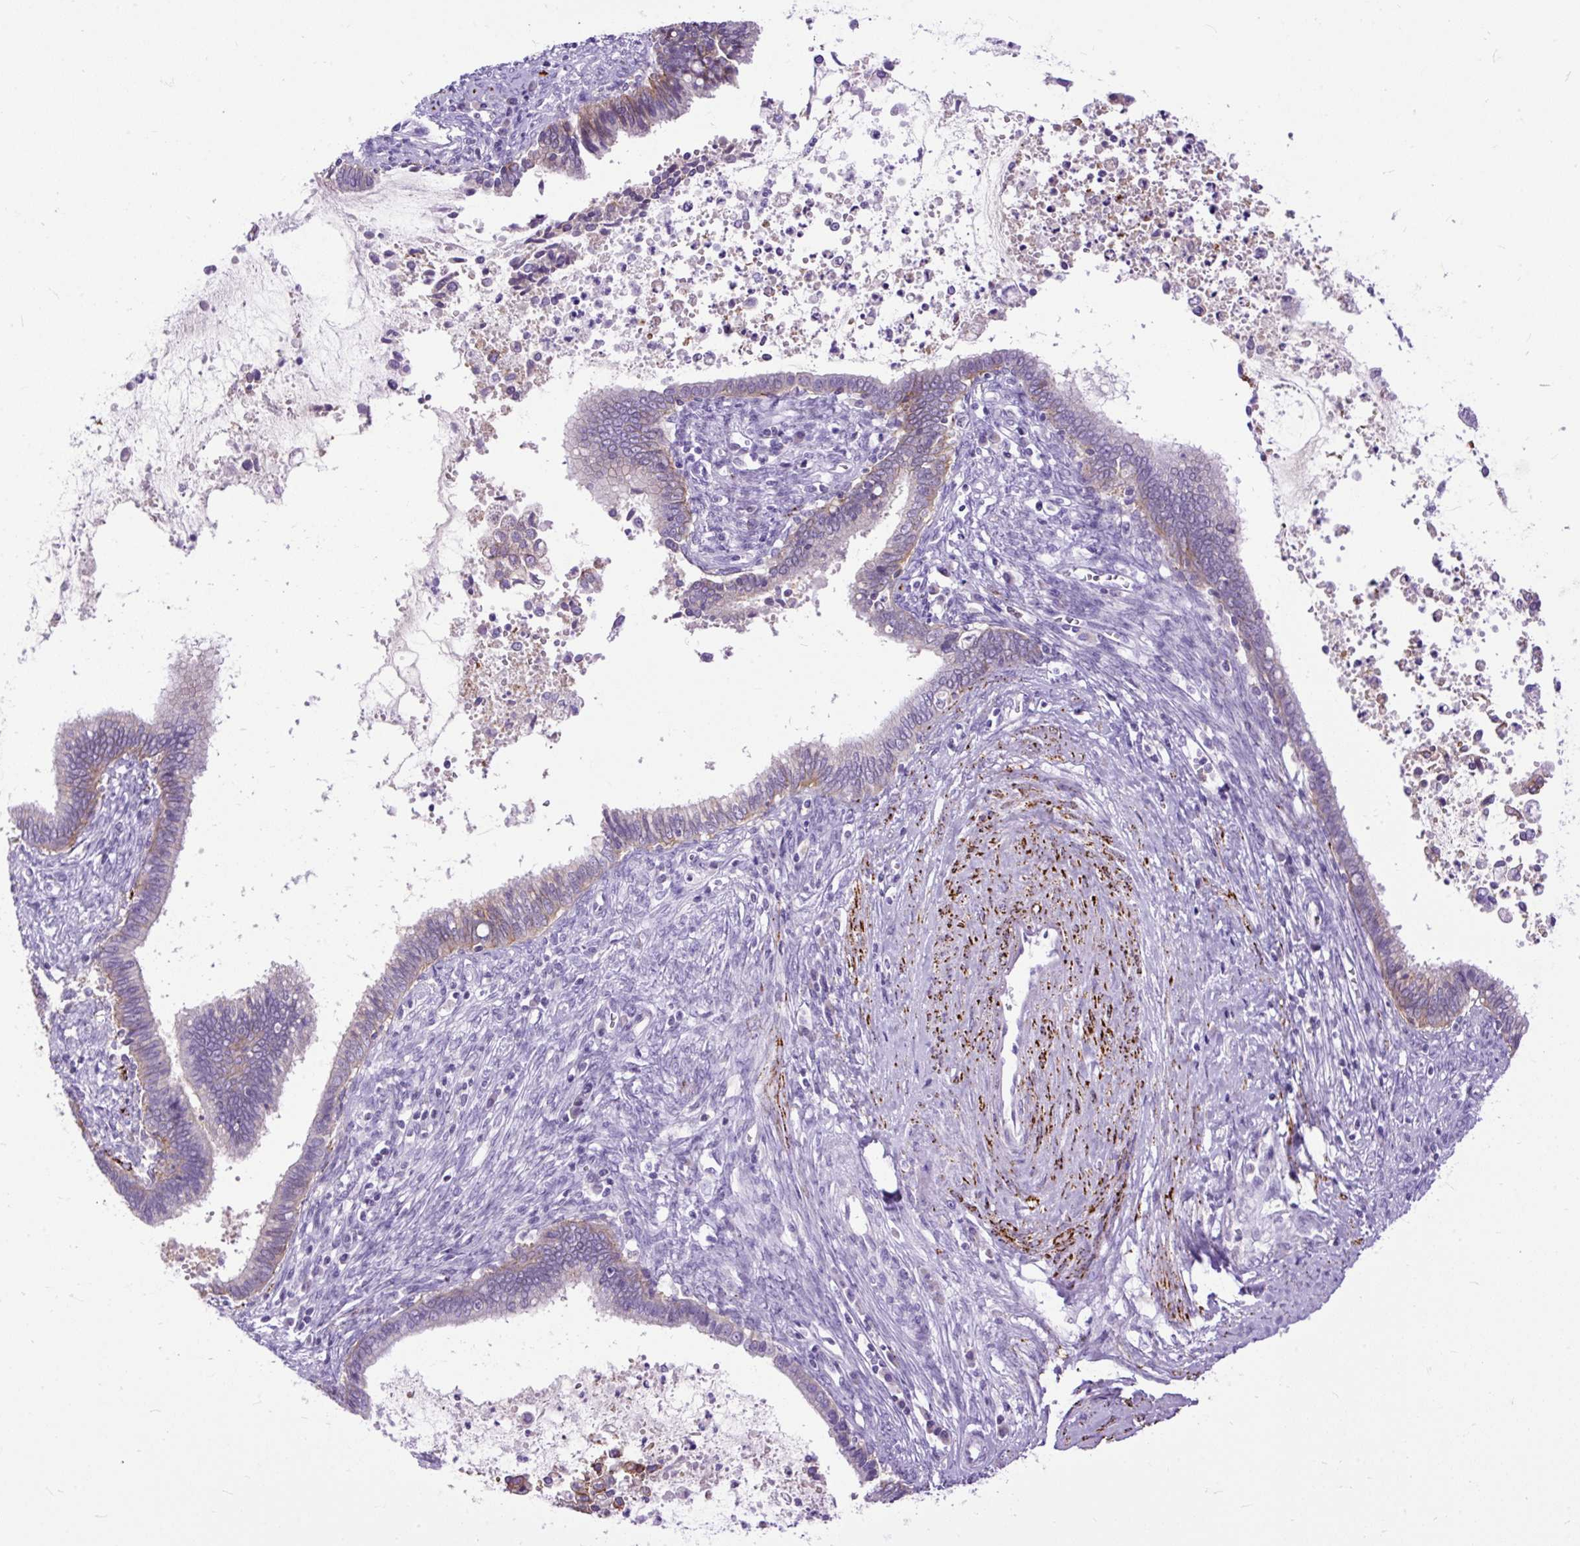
{"staining": {"intensity": "moderate", "quantity": "25%-75%", "location": "cytoplasmic/membranous"}, "tissue": "cervical cancer", "cell_type": "Tumor cells", "image_type": "cancer", "snomed": [{"axis": "morphology", "description": "Adenocarcinoma, NOS"}, {"axis": "topography", "description": "Cervix"}], "caption": "Protein staining by immunohistochemistry reveals moderate cytoplasmic/membranous positivity in approximately 25%-75% of tumor cells in cervical cancer (adenocarcinoma).", "gene": "ZNF256", "patient": {"sex": "female", "age": 44}}